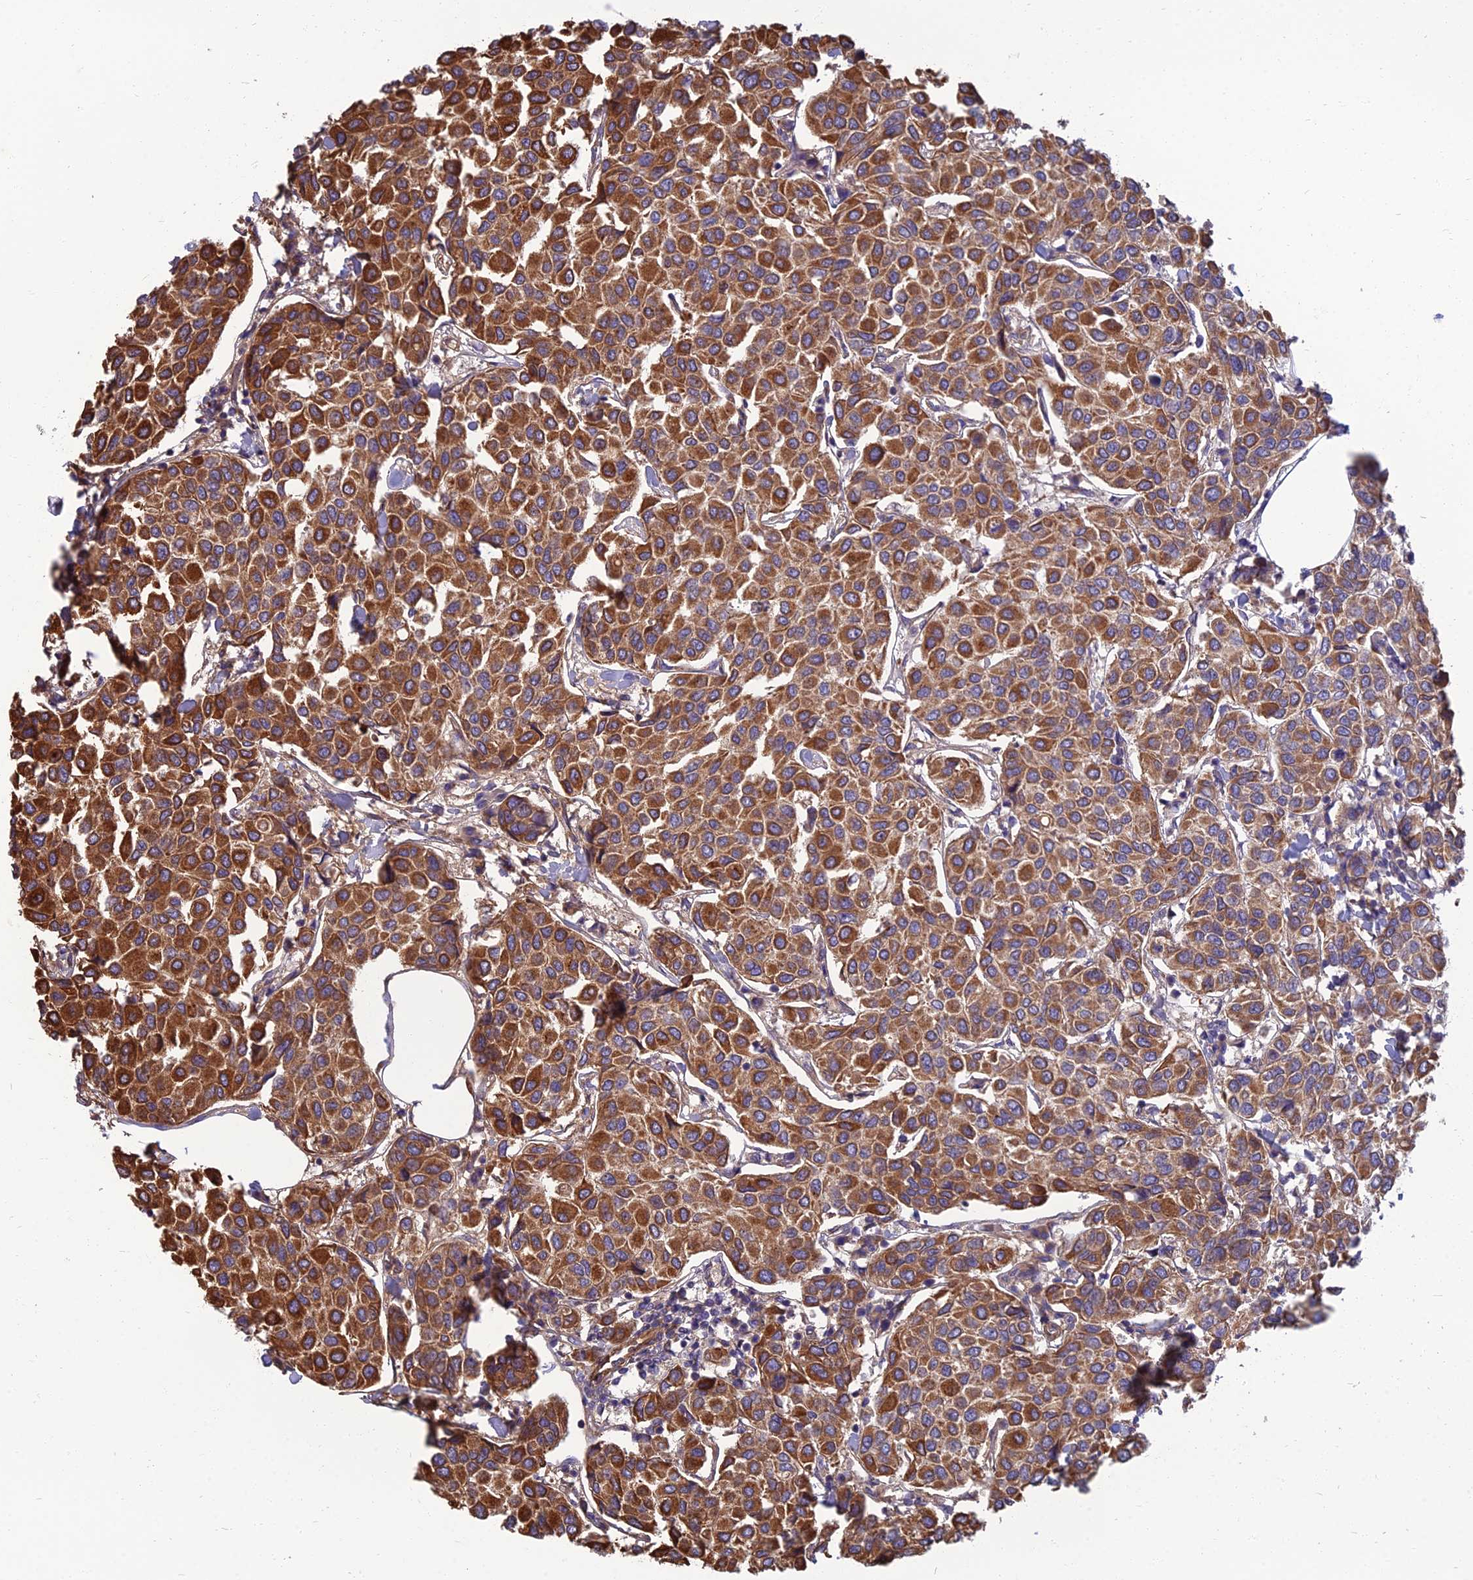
{"staining": {"intensity": "strong", "quantity": ">75%", "location": "cytoplasmic/membranous"}, "tissue": "breast cancer", "cell_type": "Tumor cells", "image_type": "cancer", "snomed": [{"axis": "morphology", "description": "Duct carcinoma"}, {"axis": "topography", "description": "Breast"}], "caption": "High-power microscopy captured an immunohistochemistry (IHC) histopathology image of breast cancer, revealing strong cytoplasmic/membranous expression in about >75% of tumor cells.", "gene": "WDR24", "patient": {"sex": "female", "age": 55}}